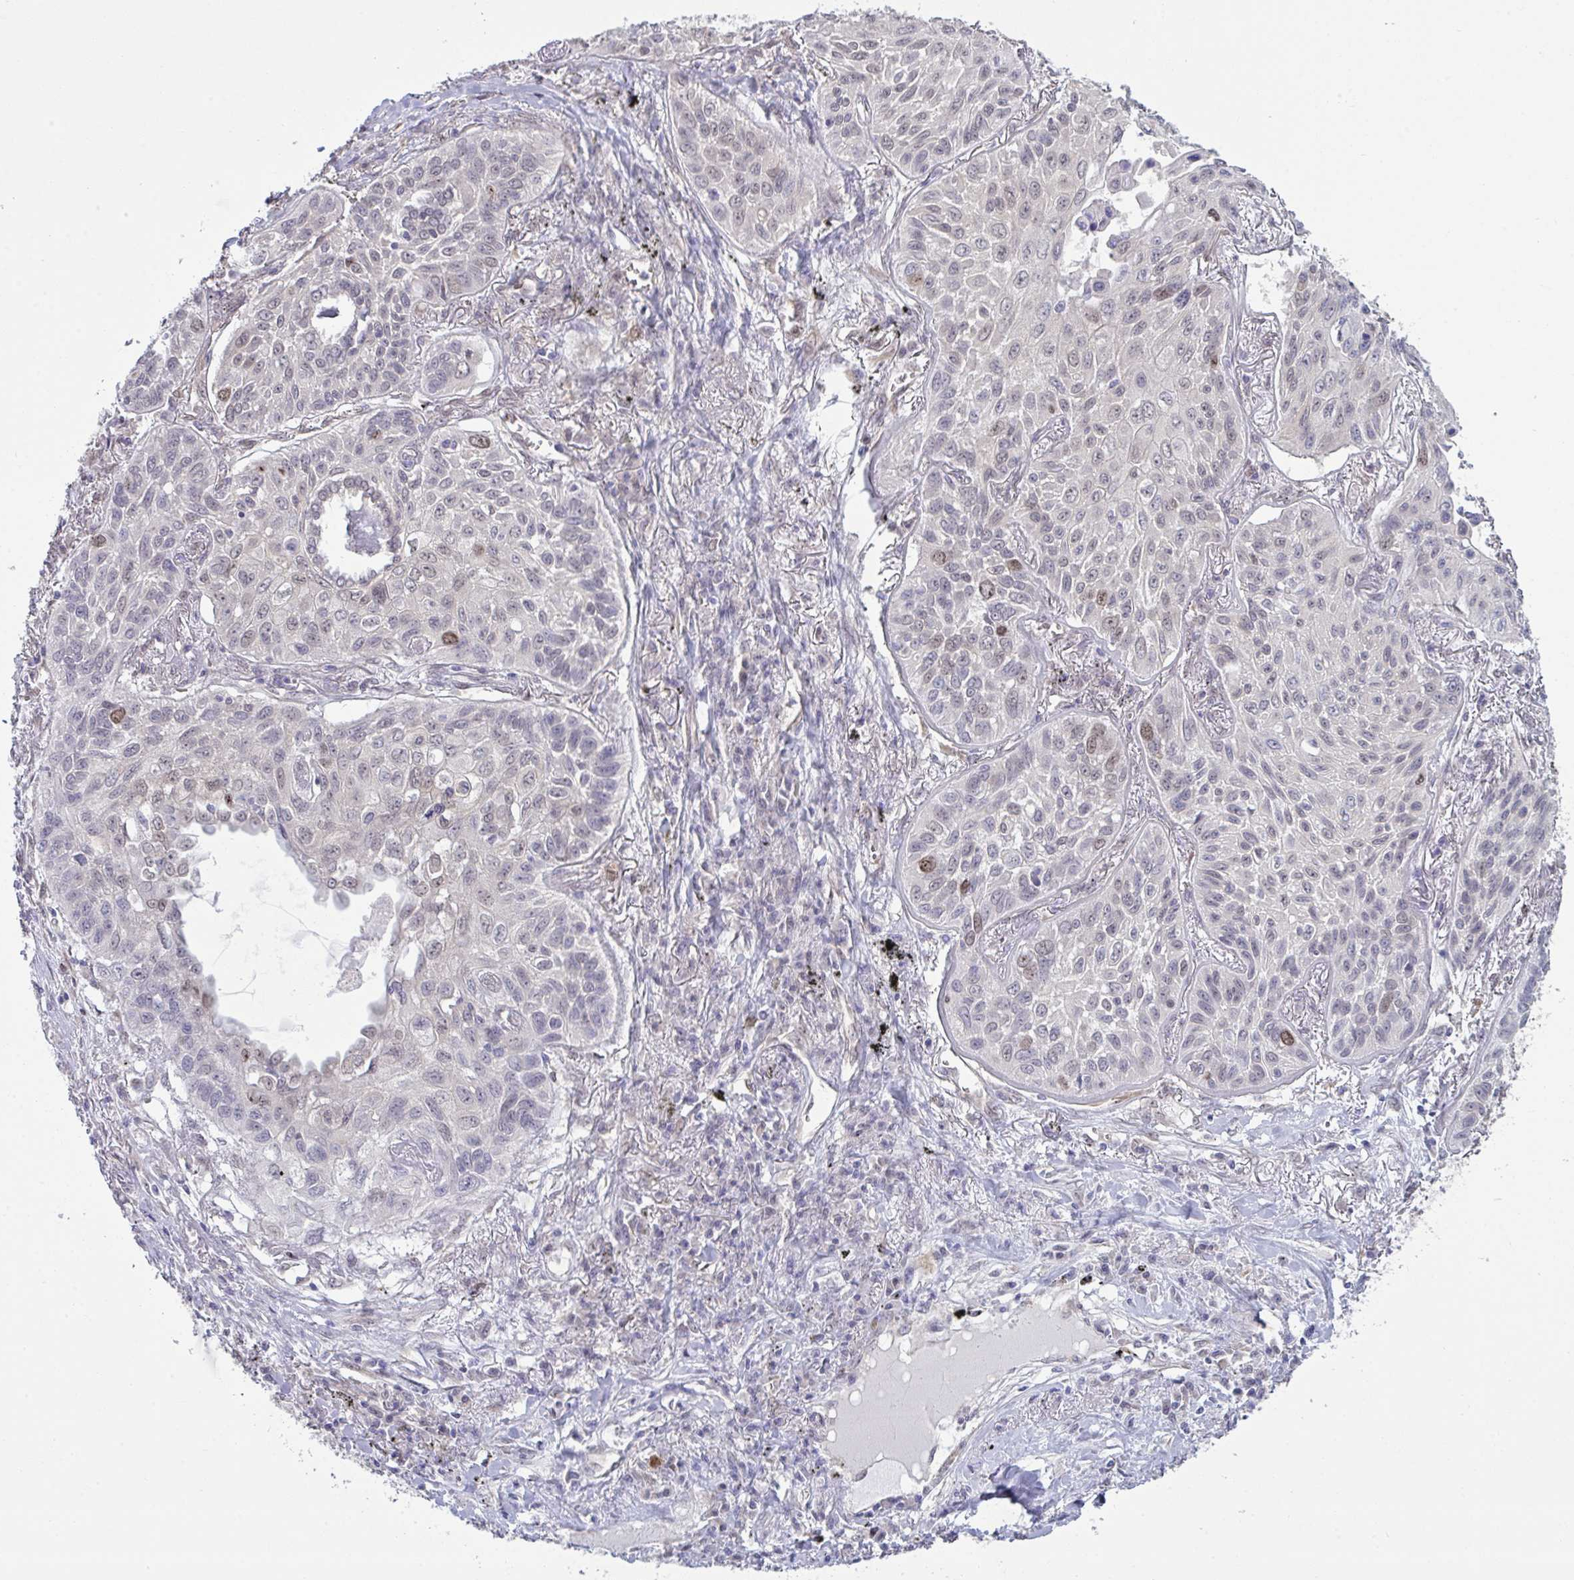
{"staining": {"intensity": "moderate", "quantity": "<25%", "location": "nuclear"}, "tissue": "lung cancer", "cell_type": "Tumor cells", "image_type": "cancer", "snomed": [{"axis": "morphology", "description": "Squamous cell carcinoma, NOS"}, {"axis": "topography", "description": "Lung"}], "caption": "Immunohistochemical staining of human lung cancer (squamous cell carcinoma) exhibits low levels of moderate nuclear protein expression in approximately <25% of tumor cells.", "gene": "SETD7", "patient": {"sex": "male", "age": 75}}